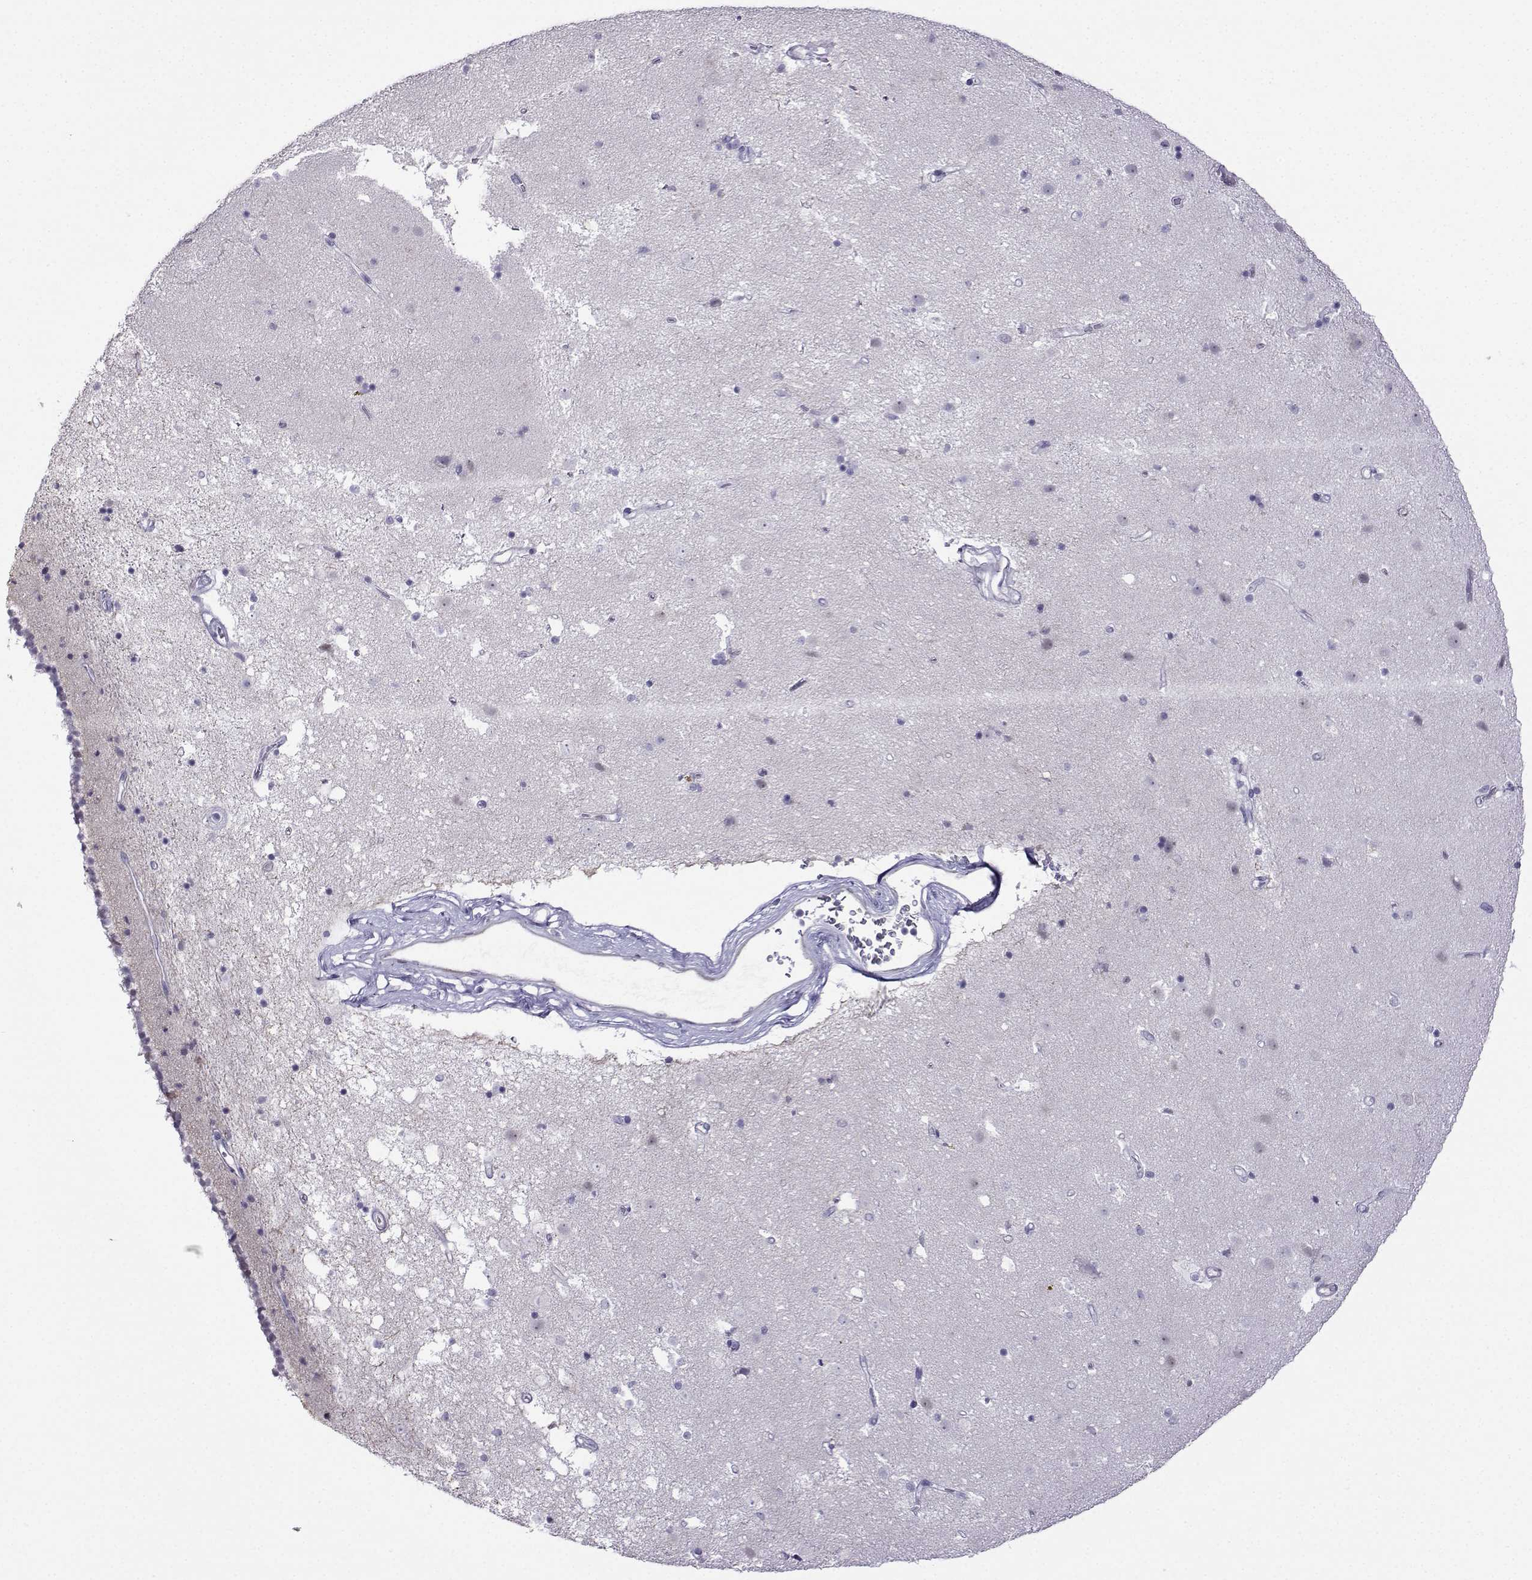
{"staining": {"intensity": "negative", "quantity": "none", "location": "none"}, "tissue": "caudate", "cell_type": "Glial cells", "image_type": "normal", "snomed": [{"axis": "morphology", "description": "Normal tissue, NOS"}, {"axis": "topography", "description": "Lateral ventricle wall"}], "caption": "High magnification brightfield microscopy of benign caudate stained with DAB (3,3'-diaminobenzidine) (brown) and counterstained with hematoxylin (blue): glial cells show no significant staining.", "gene": "KIF17", "patient": {"sex": "female", "age": 71}}